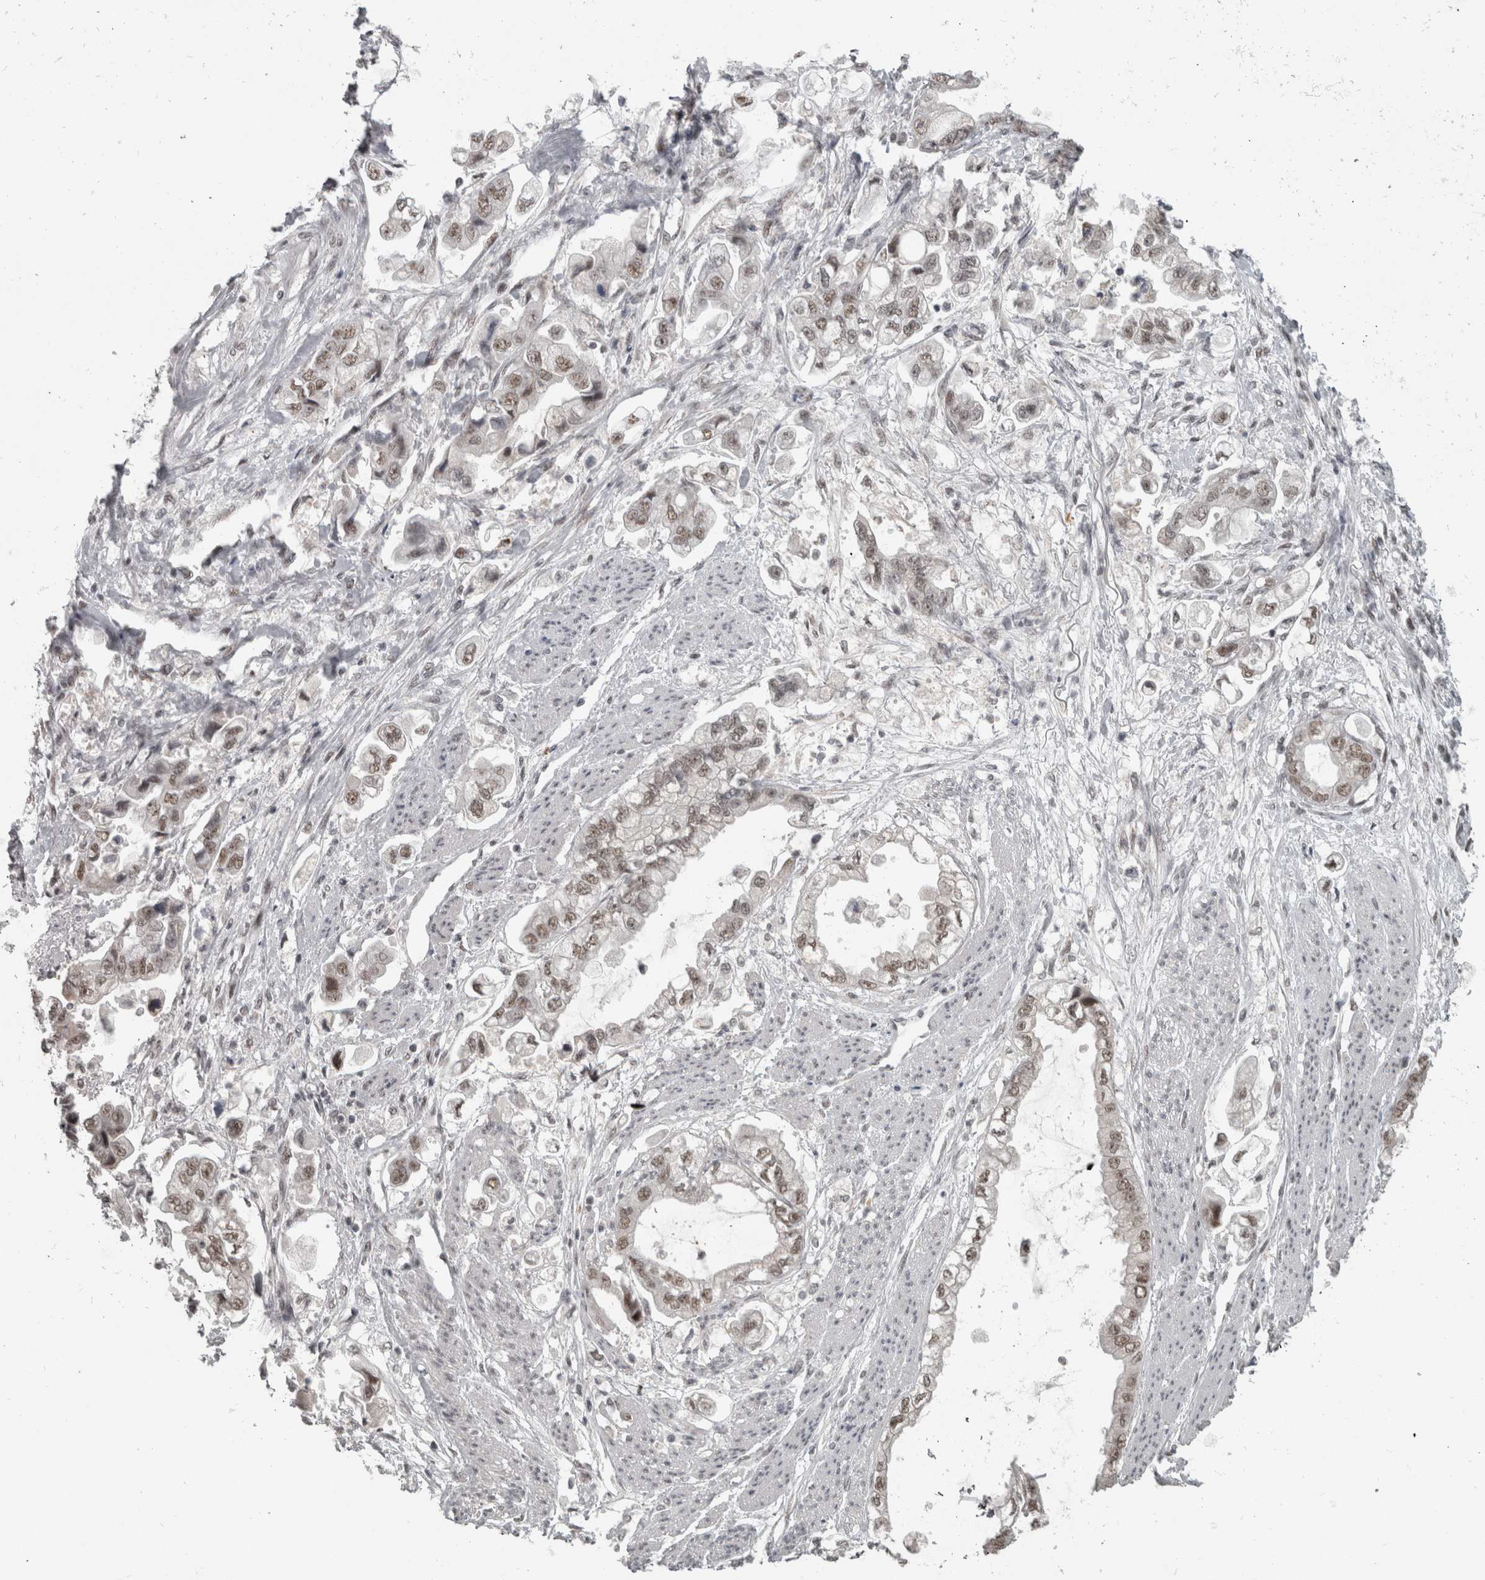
{"staining": {"intensity": "weak", "quantity": ">75%", "location": "nuclear"}, "tissue": "stomach cancer", "cell_type": "Tumor cells", "image_type": "cancer", "snomed": [{"axis": "morphology", "description": "Adenocarcinoma, NOS"}, {"axis": "topography", "description": "Stomach"}], "caption": "Adenocarcinoma (stomach) tissue exhibits weak nuclear staining in about >75% of tumor cells, visualized by immunohistochemistry.", "gene": "MICU3", "patient": {"sex": "male", "age": 62}}